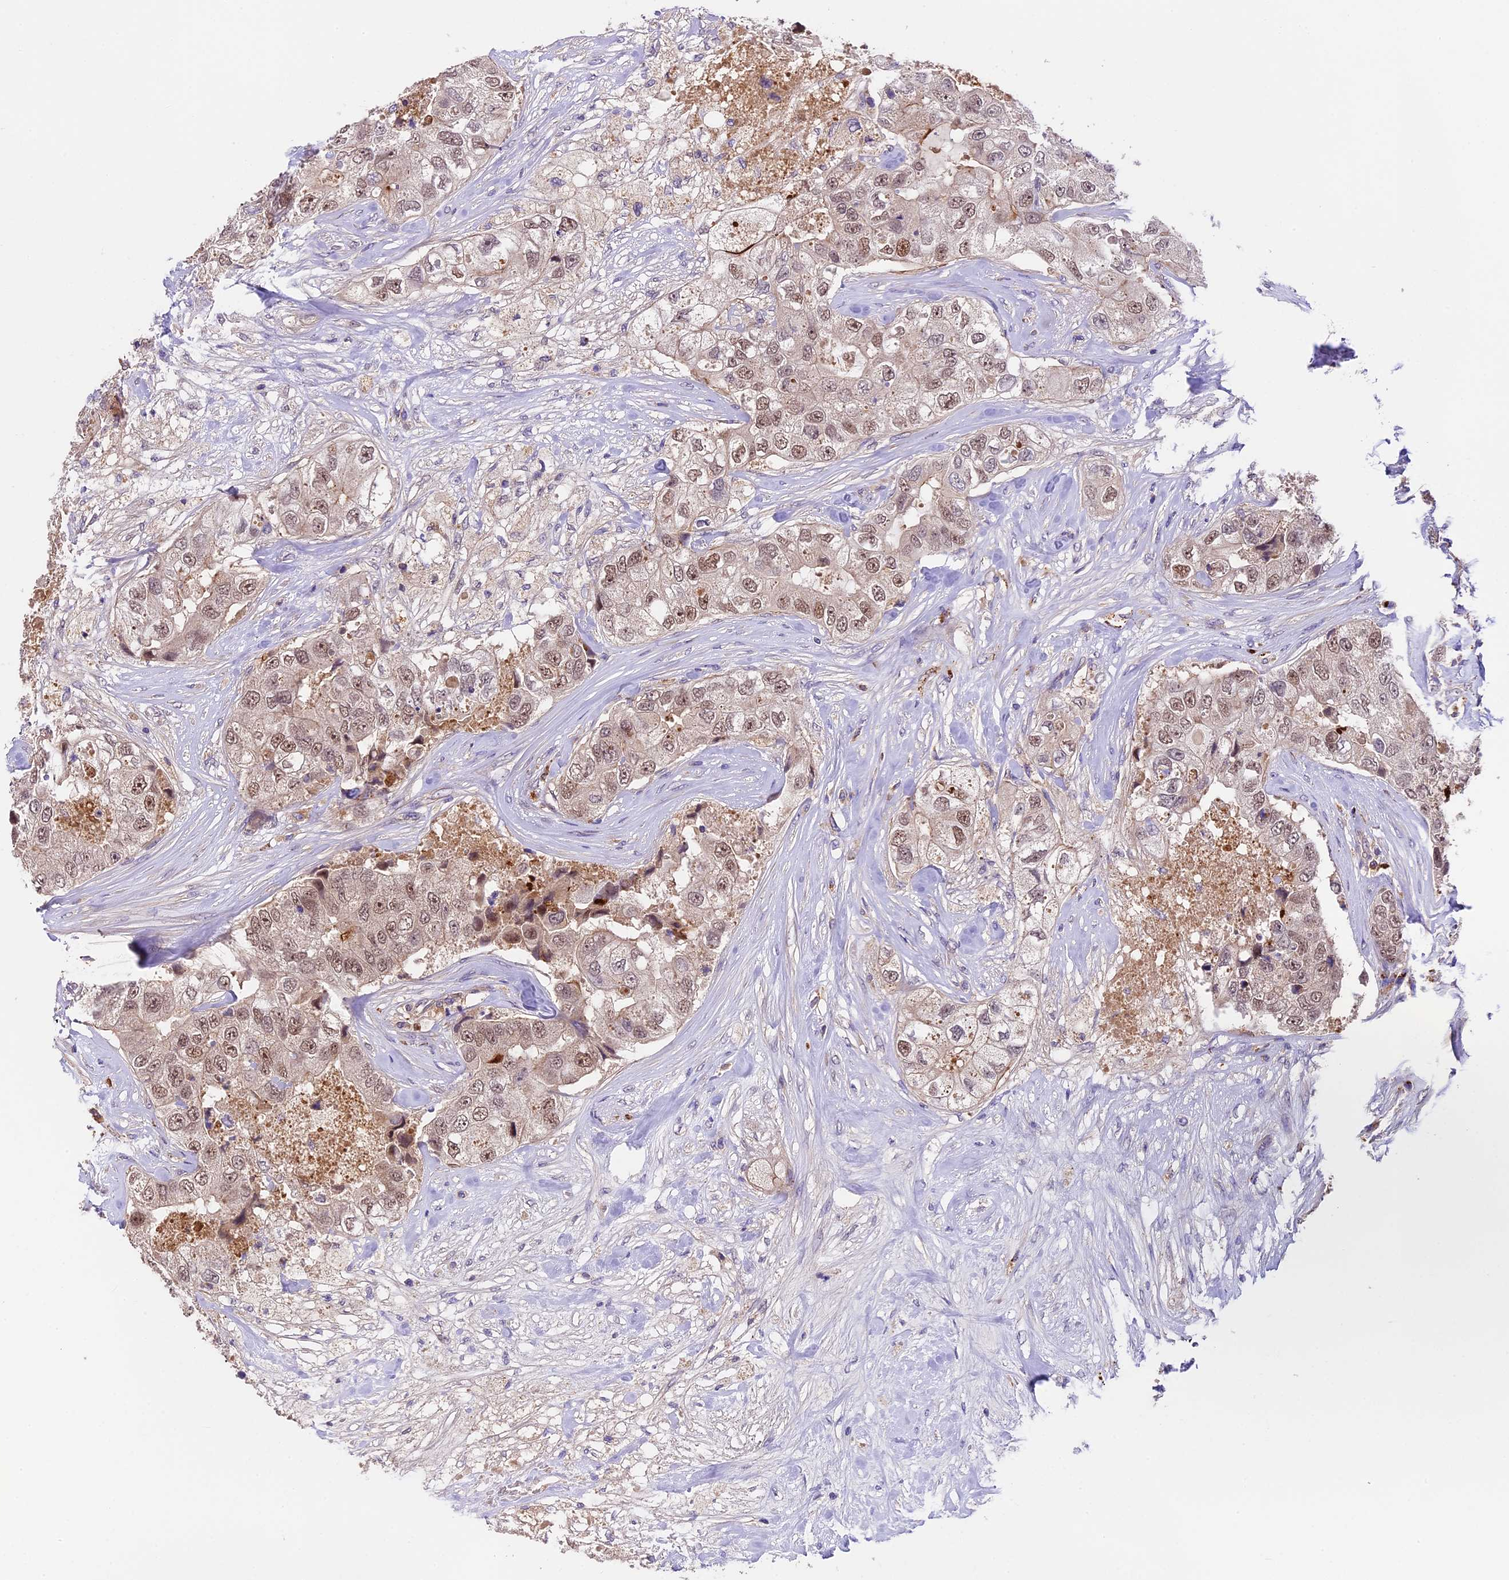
{"staining": {"intensity": "weak", "quantity": ">75%", "location": "nuclear"}, "tissue": "breast cancer", "cell_type": "Tumor cells", "image_type": "cancer", "snomed": [{"axis": "morphology", "description": "Duct carcinoma"}, {"axis": "topography", "description": "Breast"}], "caption": "Intraductal carcinoma (breast) stained for a protein (brown) demonstrates weak nuclear positive positivity in about >75% of tumor cells.", "gene": "TBC1D1", "patient": {"sex": "female", "age": 62}}